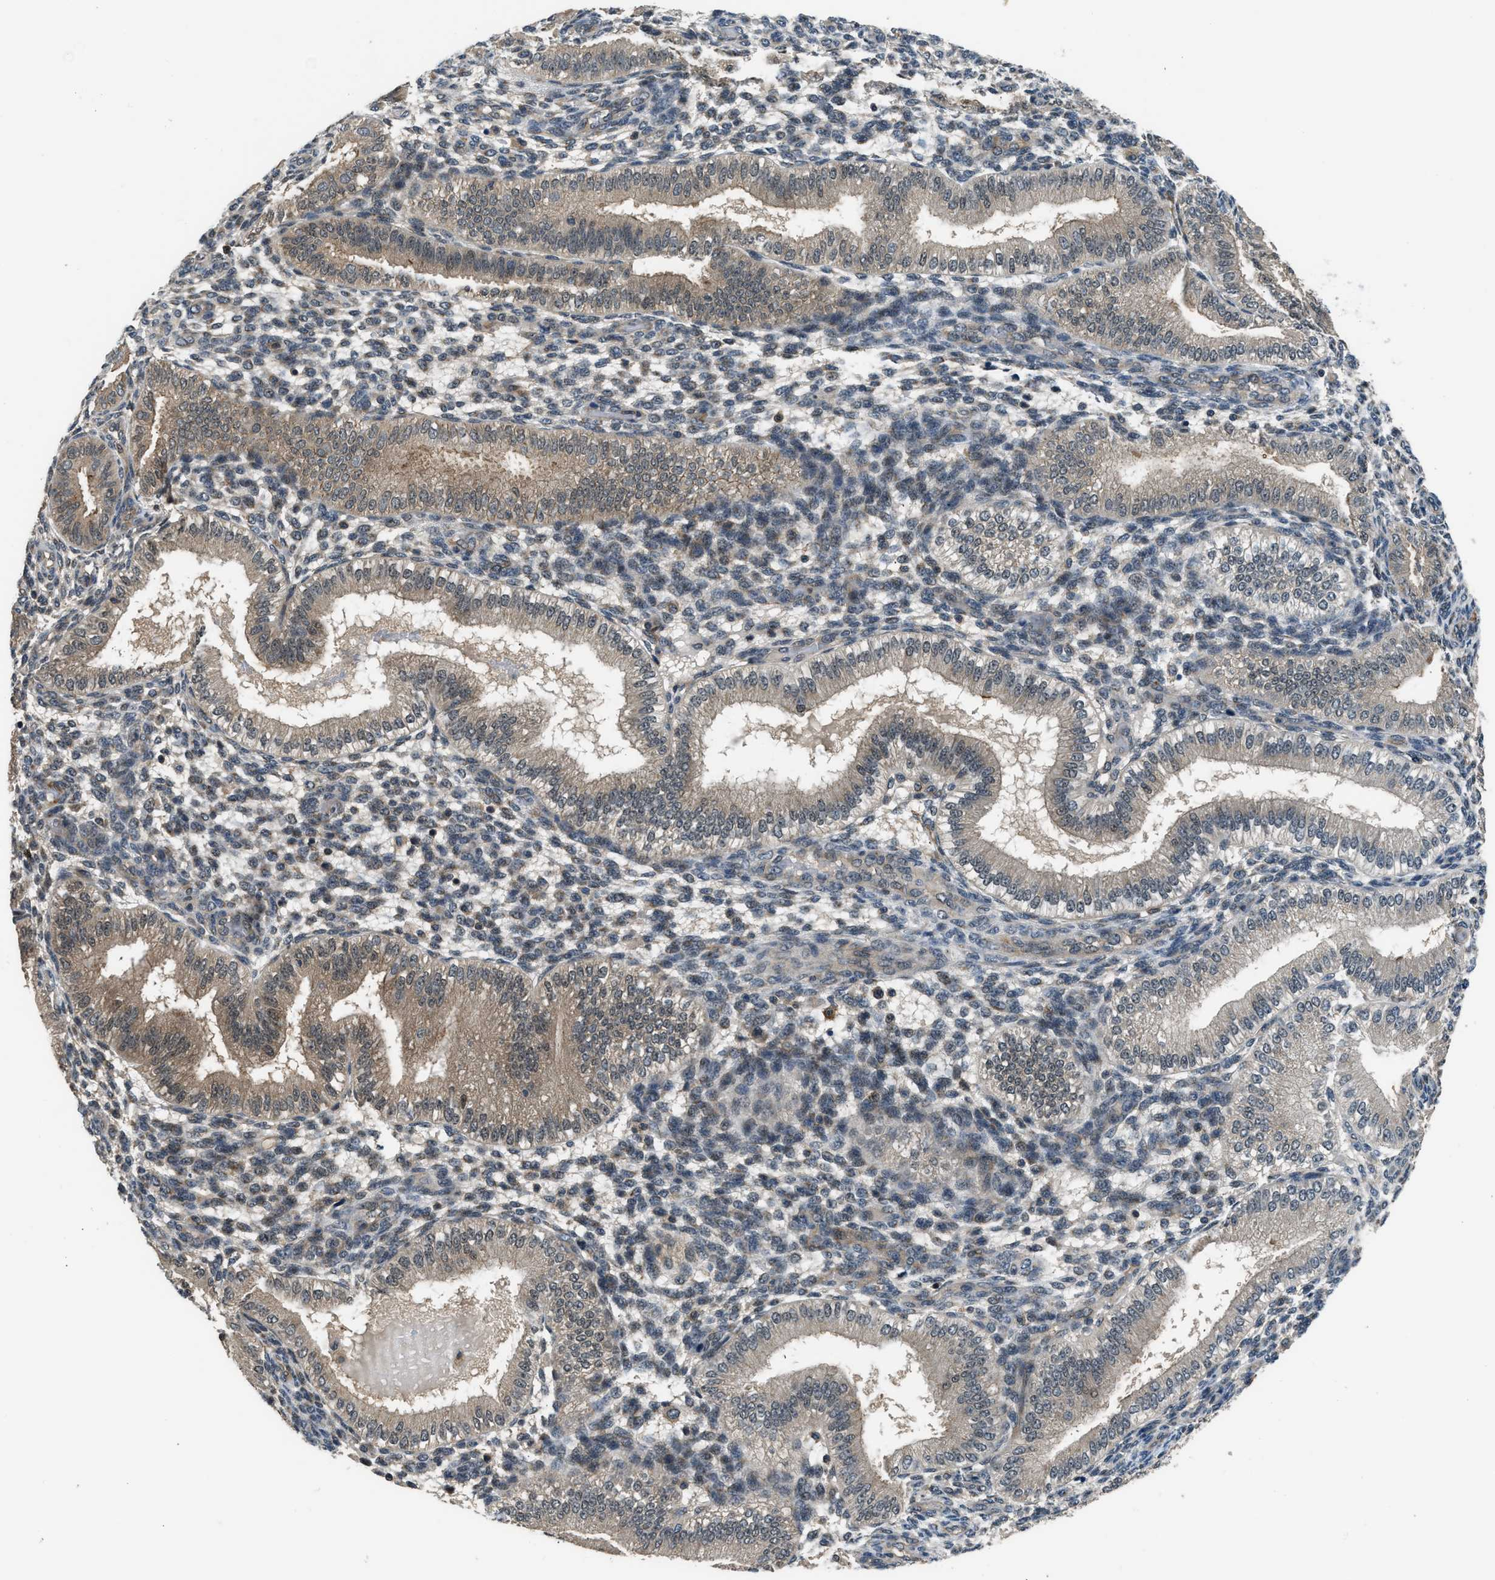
{"staining": {"intensity": "negative", "quantity": "none", "location": "none"}, "tissue": "endometrium", "cell_type": "Cells in endometrial stroma", "image_type": "normal", "snomed": [{"axis": "morphology", "description": "Normal tissue, NOS"}, {"axis": "topography", "description": "Endometrium"}], "caption": "Immunohistochemistry (IHC) image of unremarkable endometrium: human endometrium stained with DAB shows no significant protein expression in cells in endometrial stroma.", "gene": "MTMR1", "patient": {"sex": "female", "age": 39}}